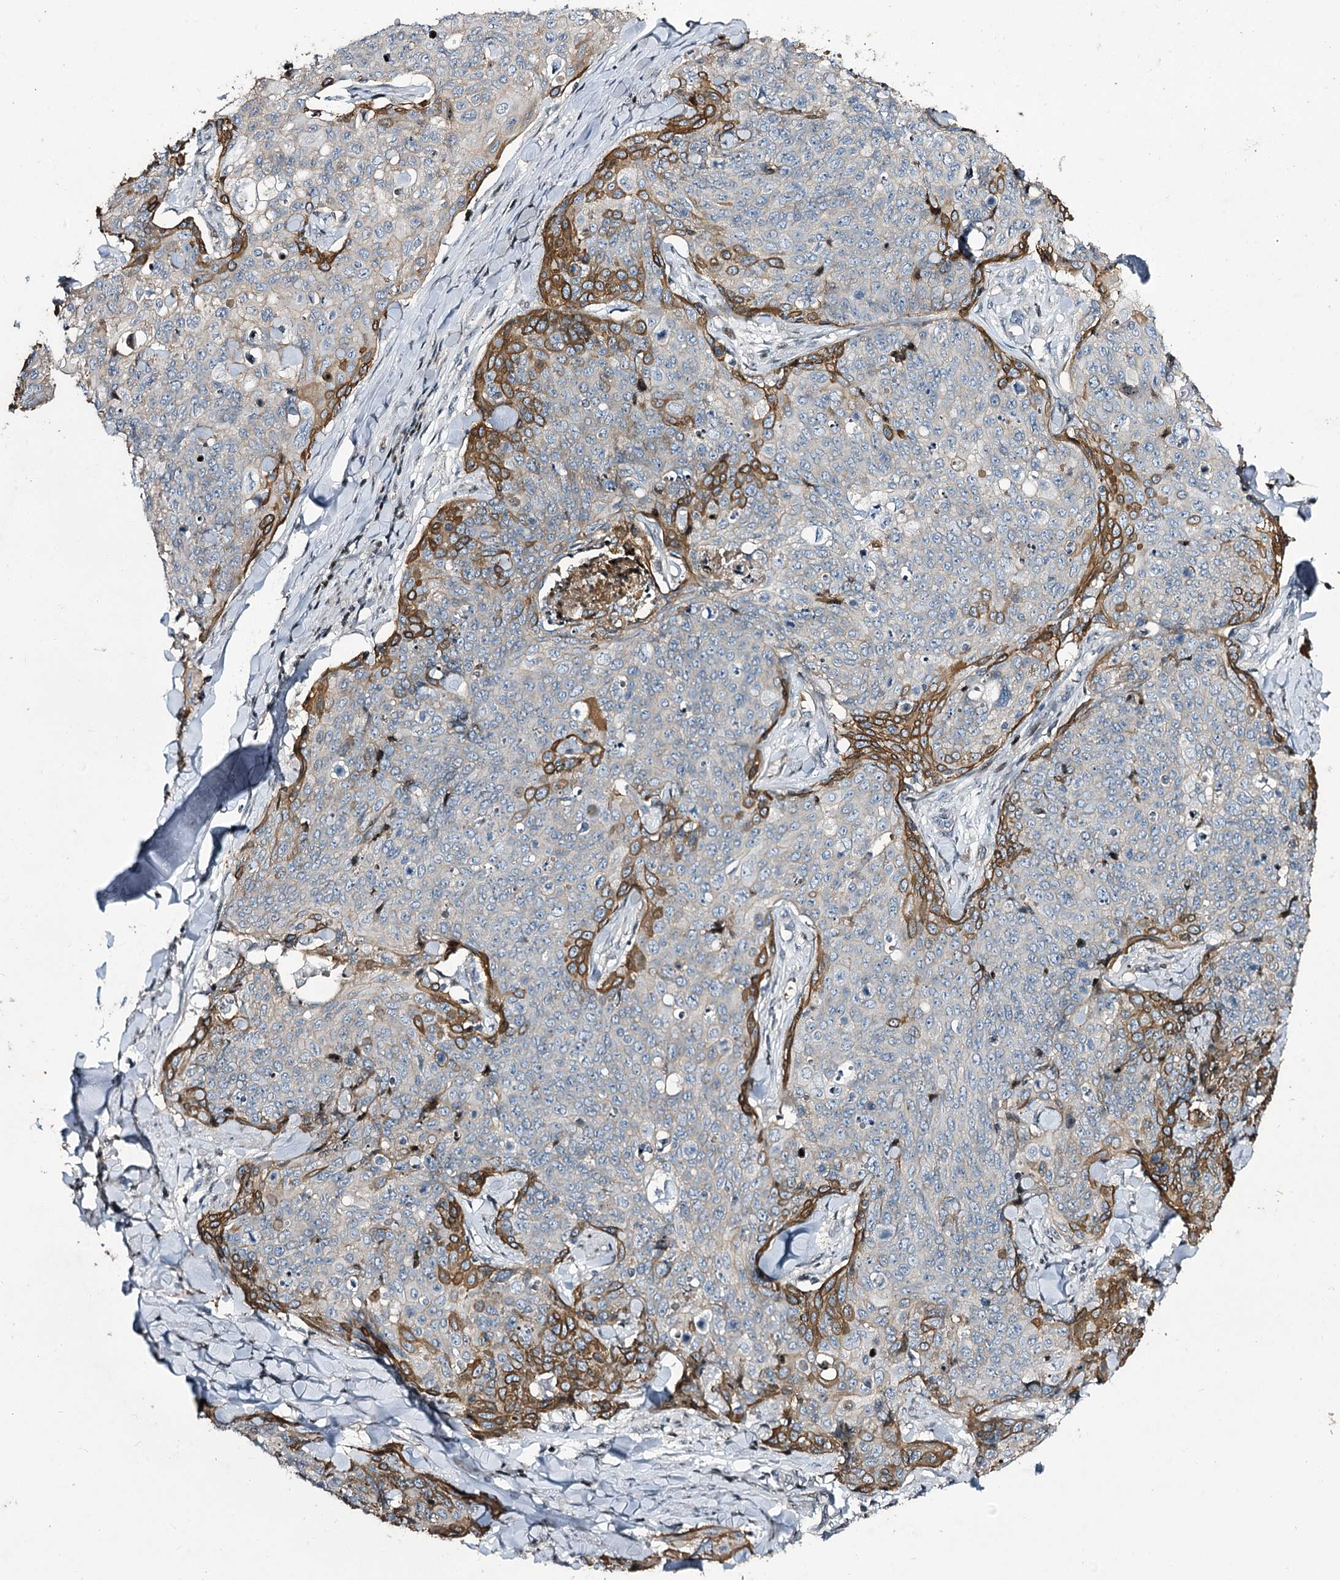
{"staining": {"intensity": "moderate", "quantity": "25%-75%", "location": "cytoplasmic/membranous"}, "tissue": "skin cancer", "cell_type": "Tumor cells", "image_type": "cancer", "snomed": [{"axis": "morphology", "description": "Squamous cell carcinoma, NOS"}, {"axis": "topography", "description": "Skin"}, {"axis": "topography", "description": "Vulva"}], "caption": "Skin cancer tissue reveals moderate cytoplasmic/membranous positivity in approximately 25%-75% of tumor cells", "gene": "ITFG2", "patient": {"sex": "female", "age": 85}}